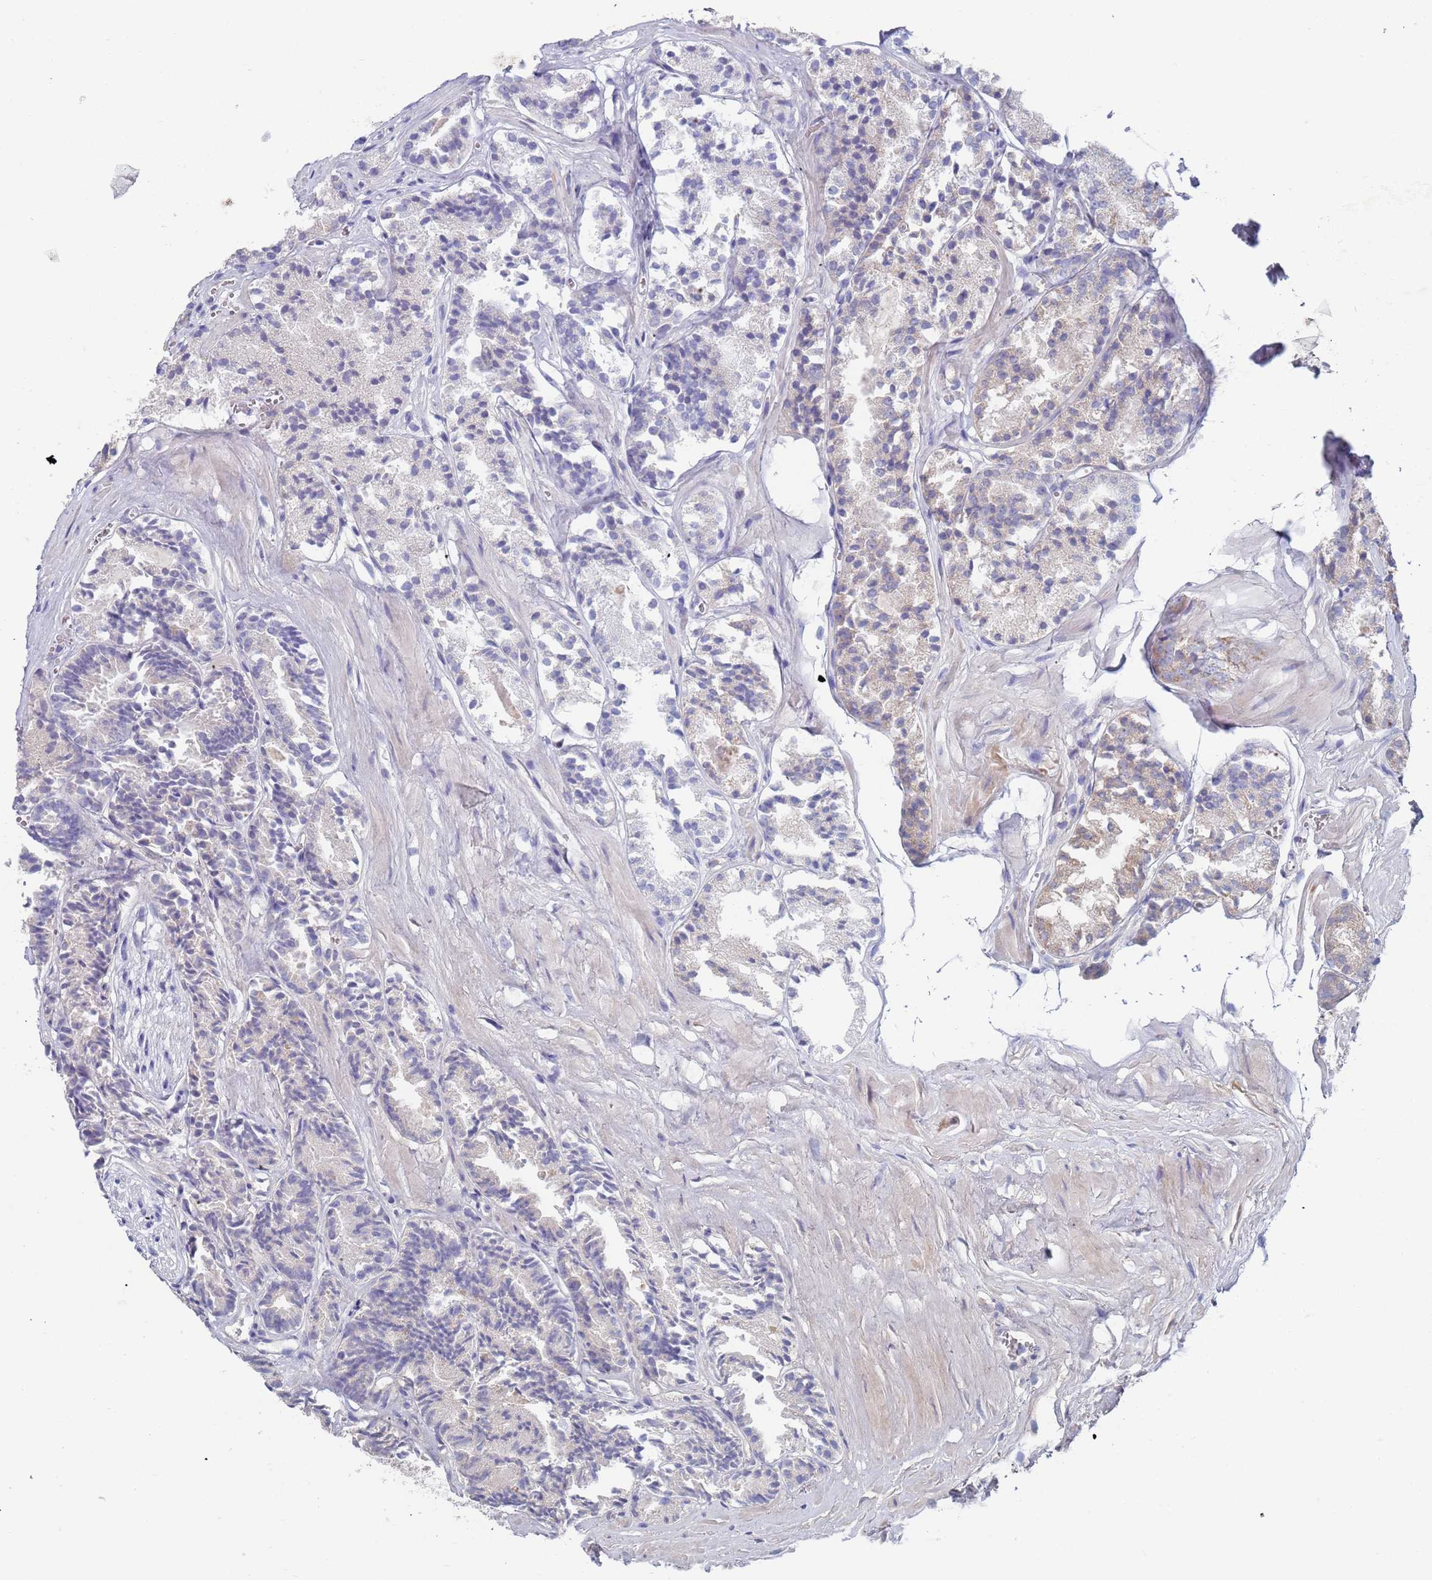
{"staining": {"intensity": "moderate", "quantity": "25%-75%", "location": "cytoplasmic/membranous"}, "tissue": "prostate cancer", "cell_type": "Tumor cells", "image_type": "cancer", "snomed": [{"axis": "morphology", "description": "Adenocarcinoma, High grade"}, {"axis": "topography", "description": "Prostate"}], "caption": "Protein staining of prostate cancer (high-grade adenocarcinoma) tissue demonstrates moderate cytoplasmic/membranous expression in approximately 25%-75% of tumor cells. (IHC, brightfield microscopy, high magnification).", "gene": "MRPL22", "patient": {"sex": "male", "age": 72}}